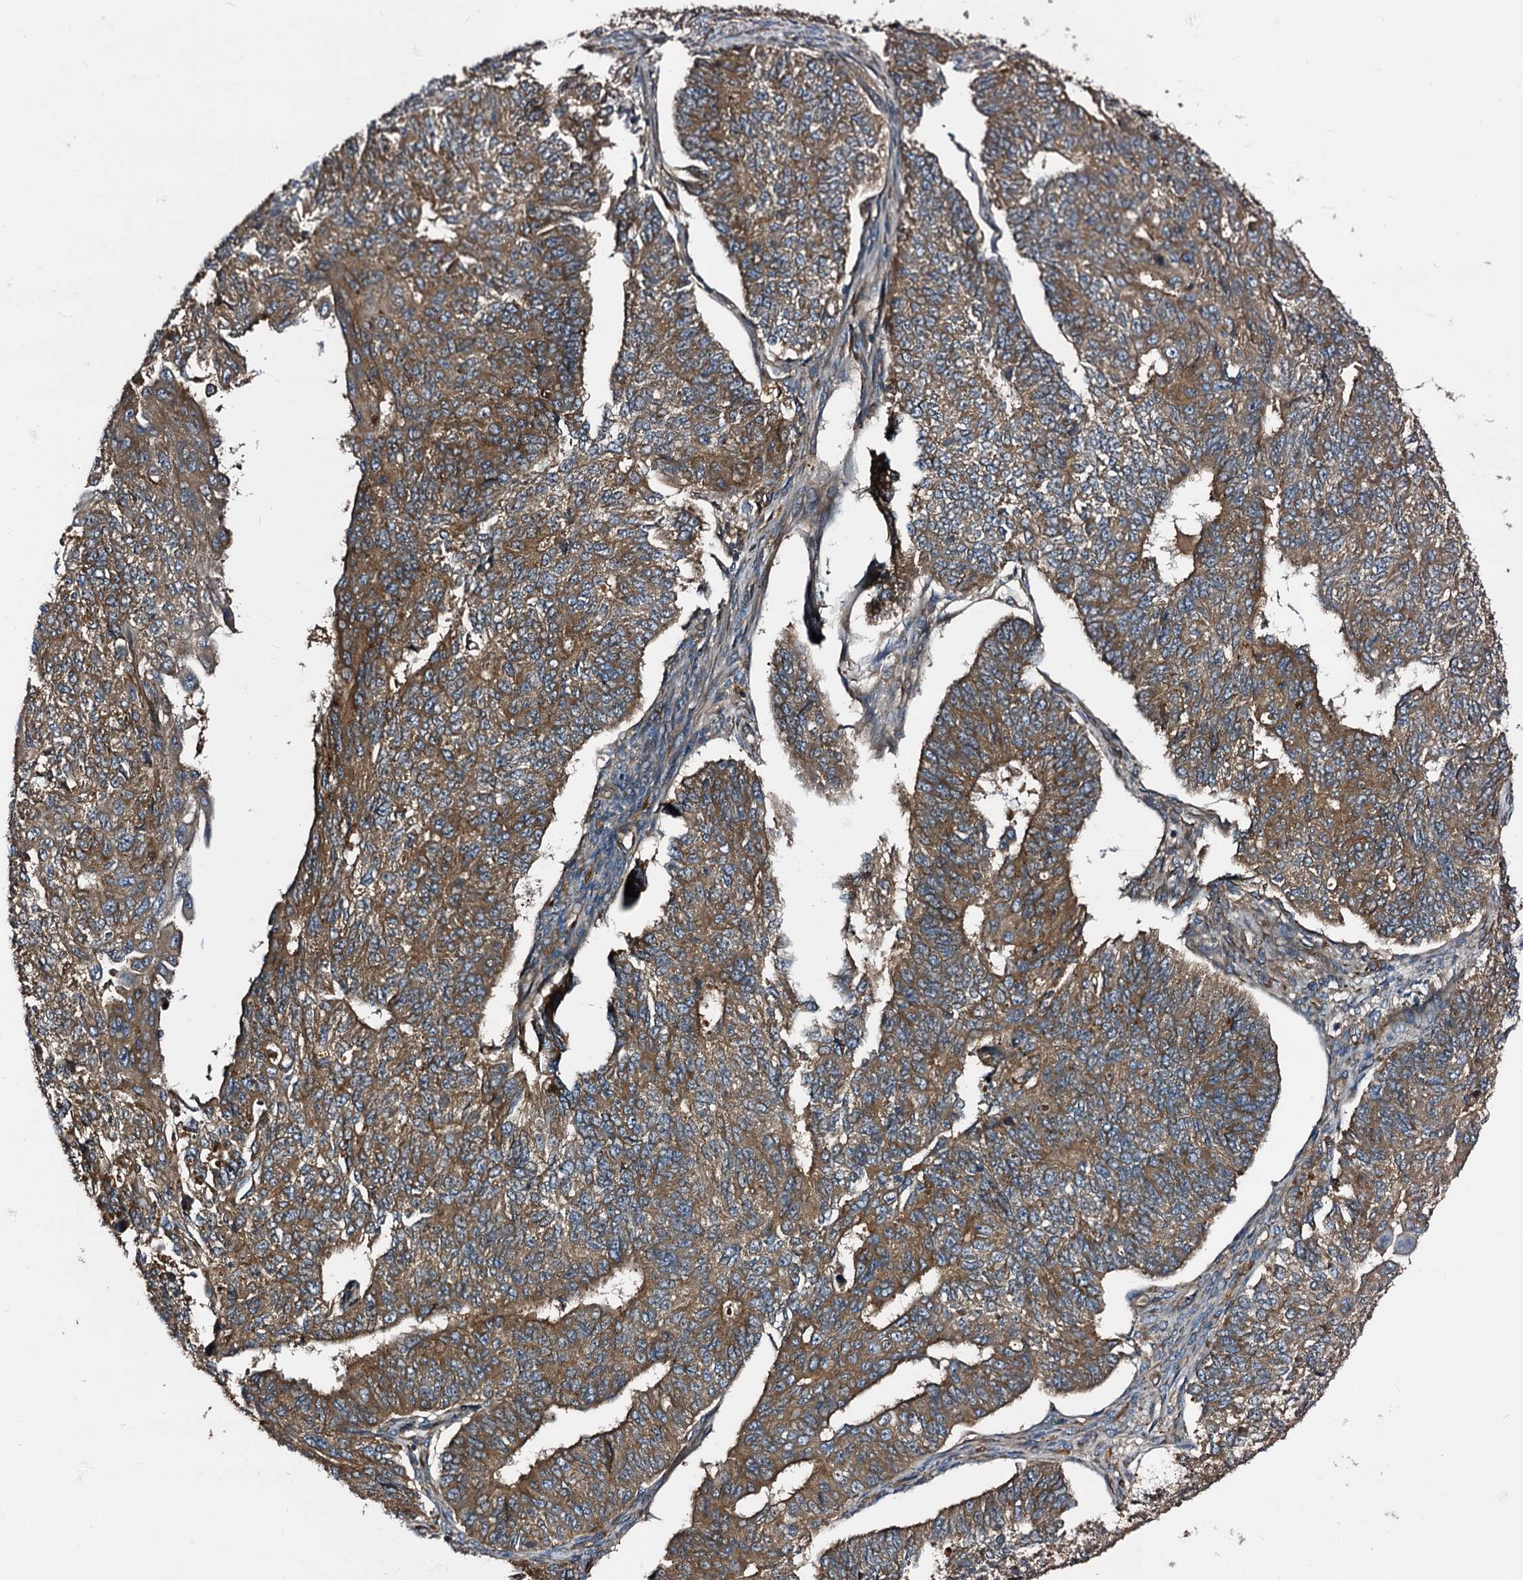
{"staining": {"intensity": "moderate", "quantity": ">75%", "location": "cytoplasmic/membranous"}, "tissue": "endometrial cancer", "cell_type": "Tumor cells", "image_type": "cancer", "snomed": [{"axis": "morphology", "description": "Adenocarcinoma, NOS"}, {"axis": "topography", "description": "Endometrium"}], "caption": "Tumor cells show medium levels of moderate cytoplasmic/membranous positivity in about >75% of cells in adenocarcinoma (endometrial). The staining was performed using DAB, with brown indicating positive protein expression. Nuclei are stained blue with hematoxylin.", "gene": "PEX5", "patient": {"sex": "female", "age": 32}}